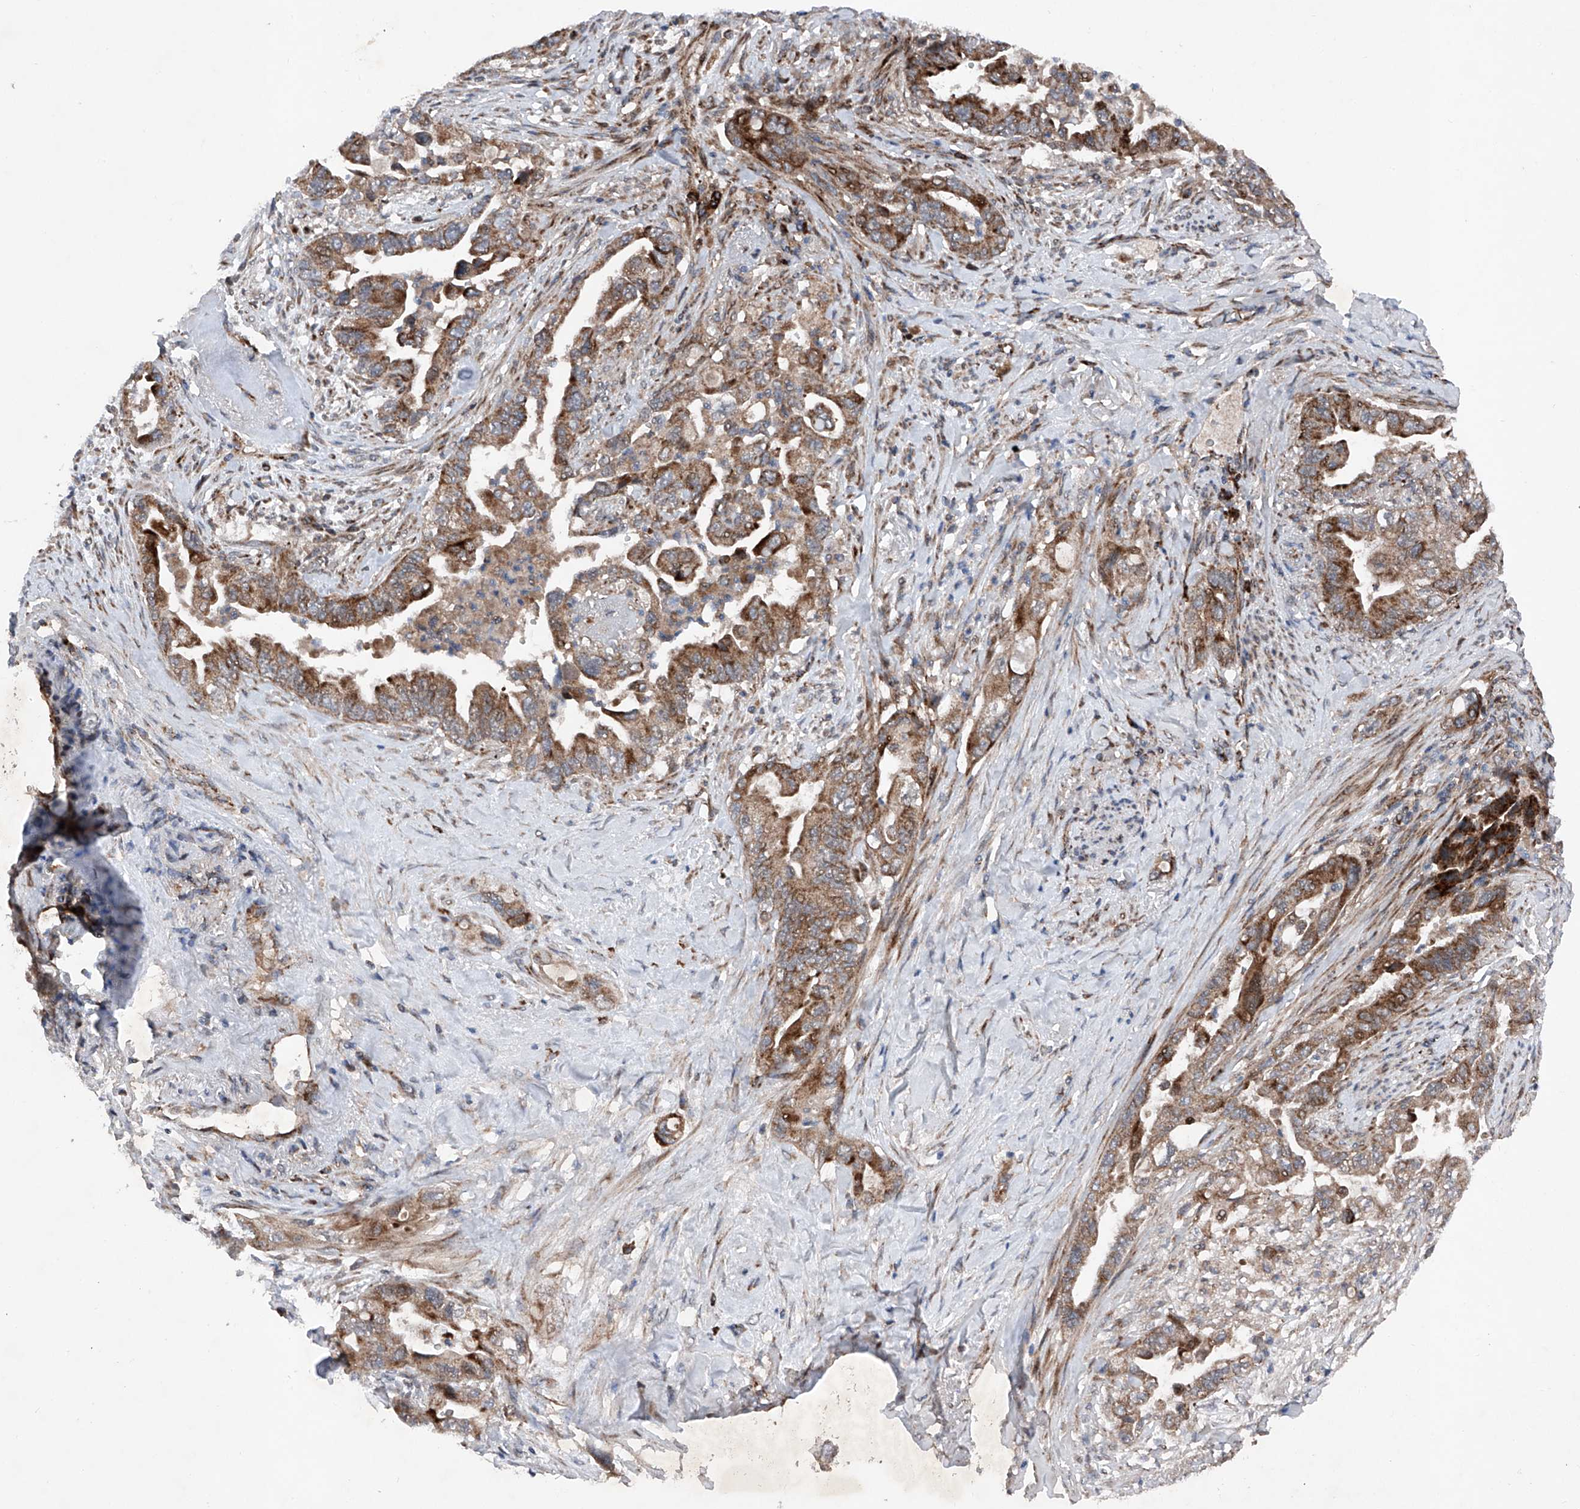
{"staining": {"intensity": "strong", "quantity": ">75%", "location": "cytoplasmic/membranous"}, "tissue": "pancreatic cancer", "cell_type": "Tumor cells", "image_type": "cancer", "snomed": [{"axis": "morphology", "description": "Adenocarcinoma, NOS"}, {"axis": "topography", "description": "Pancreas"}], "caption": "About >75% of tumor cells in human pancreatic cancer (adenocarcinoma) exhibit strong cytoplasmic/membranous protein expression as visualized by brown immunohistochemical staining.", "gene": "DAD1", "patient": {"sex": "male", "age": 70}}